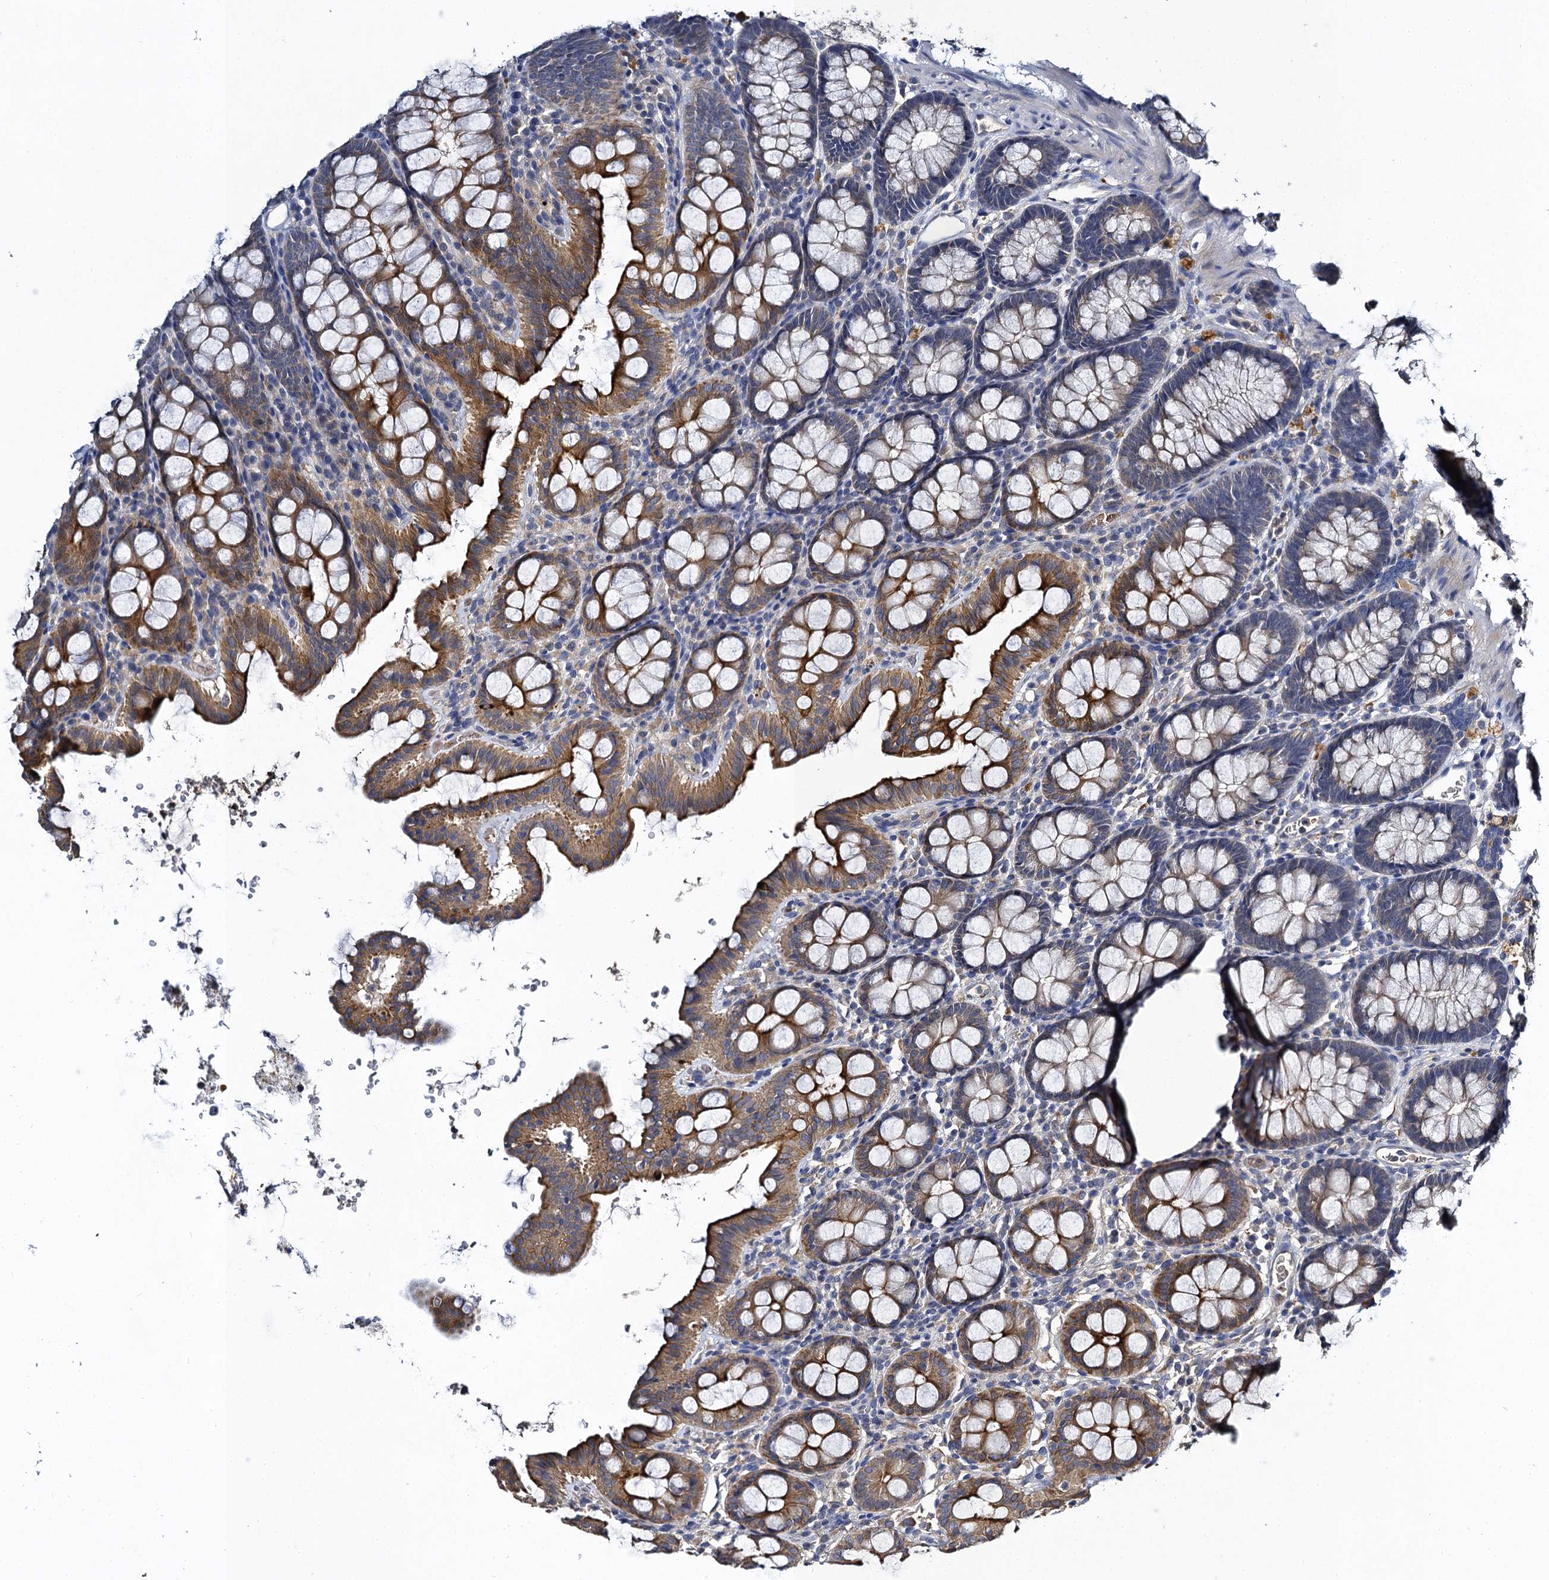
{"staining": {"intensity": "weak", "quantity": "25%-75%", "location": "cytoplasmic/membranous"}, "tissue": "colon", "cell_type": "Endothelial cells", "image_type": "normal", "snomed": [{"axis": "morphology", "description": "Normal tissue, NOS"}, {"axis": "topography", "description": "Colon"}], "caption": "Protein staining of normal colon reveals weak cytoplasmic/membranous expression in approximately 25%-75% of endothelial cells.", "gene": "SLC11A2", "patient": {"sex": "male", "age": 75}}